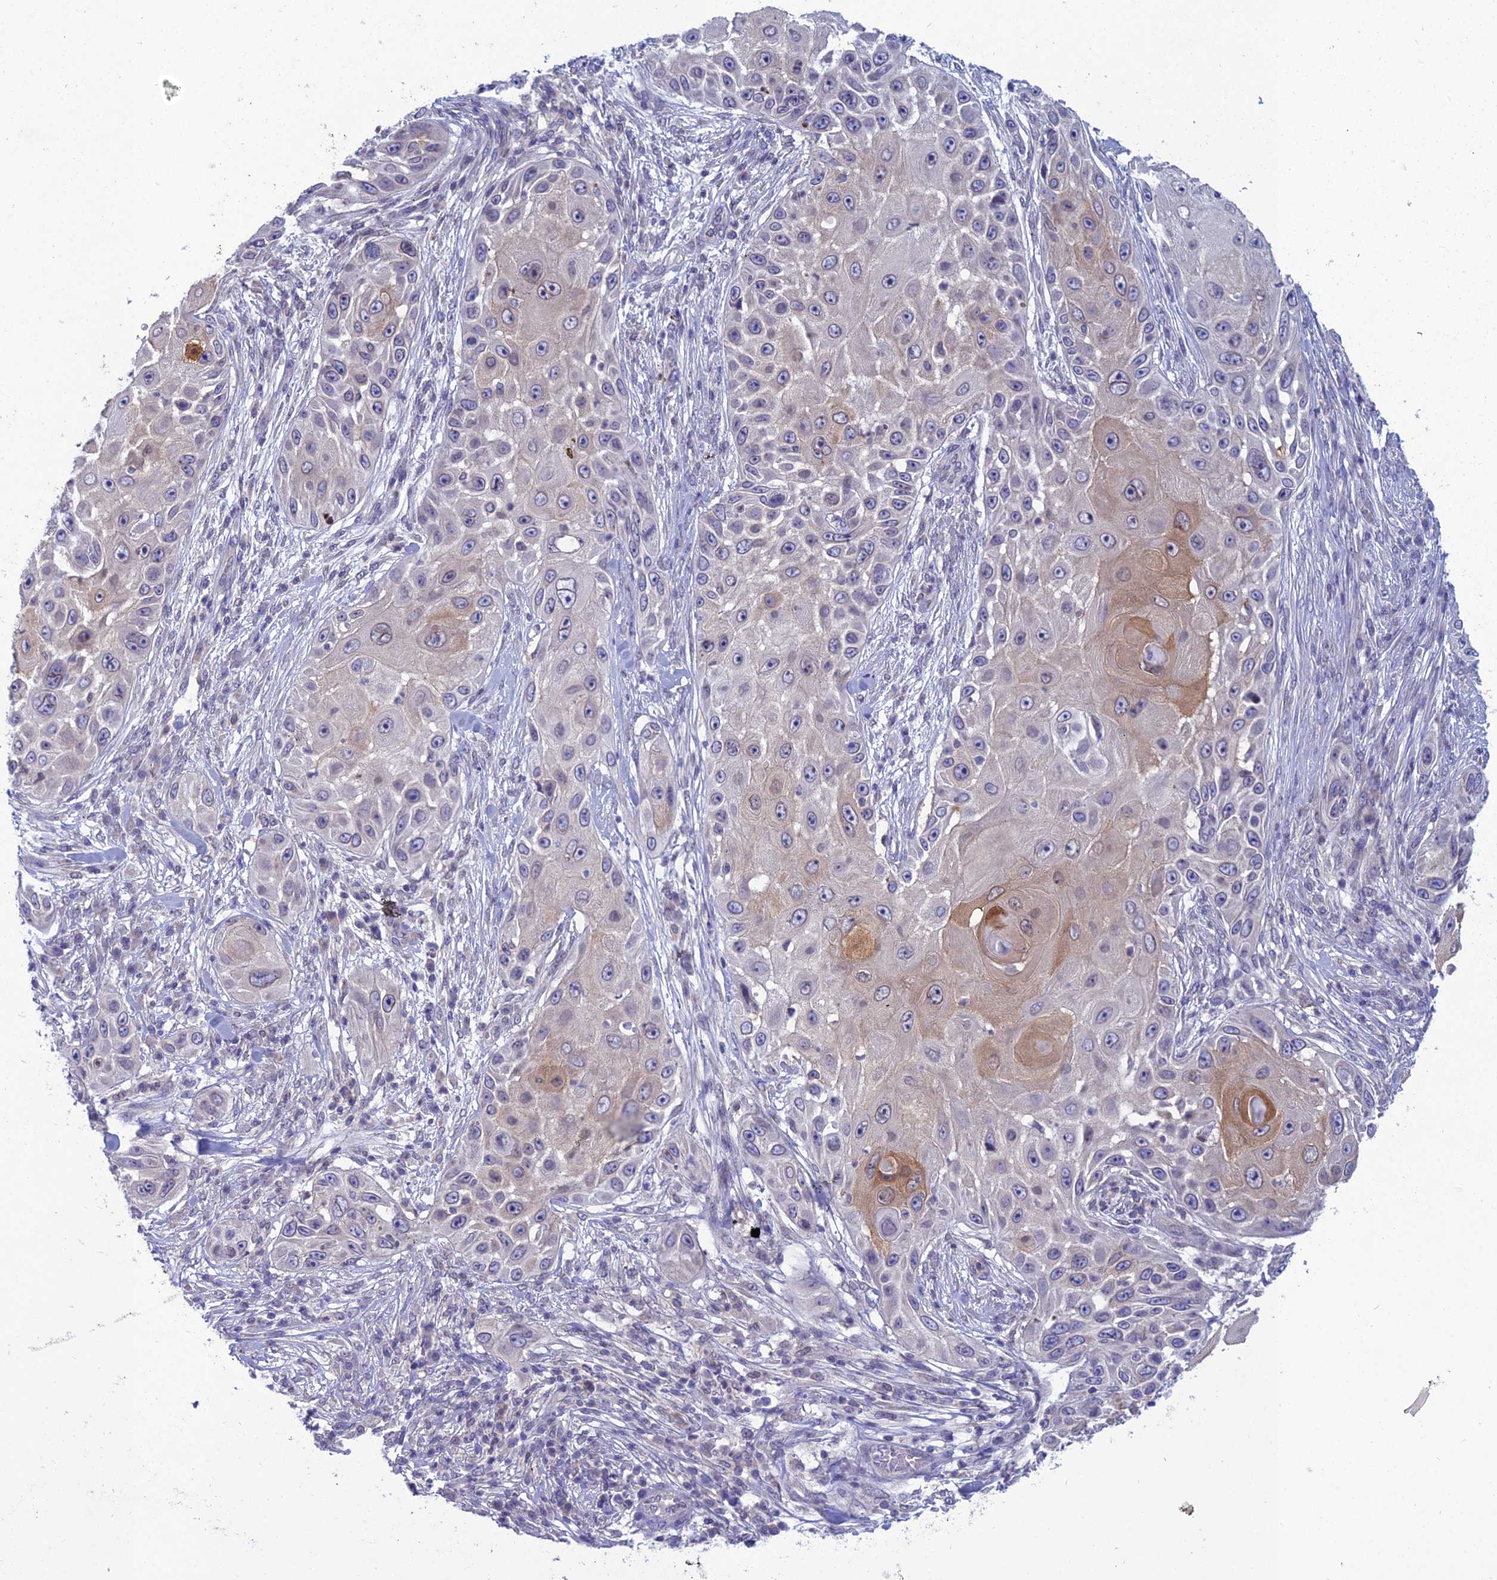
{"staining": {"intensity": "moderate", "quantity": "<25%", "location": "cytoplasmic/membranous"}, "tissue": "skin cancer", "cell_type": "Tumor cells", "image_type": "cancer", "snomed": [{"axis": "morphology", "description": "Squamous cell carcinoma, NOS"}, {"axis": "topography", "description": "Skin"}], "caption": "The photomicrograph exhibits immunohistochemical staining of skin cancer (squamous cell carcinoma). There is moderate cytoplasmic/membranous positivity is seen in about <25% of tumor cells.", "gene": "WDR46", "patient": {"sex": "female", "age": 44}}